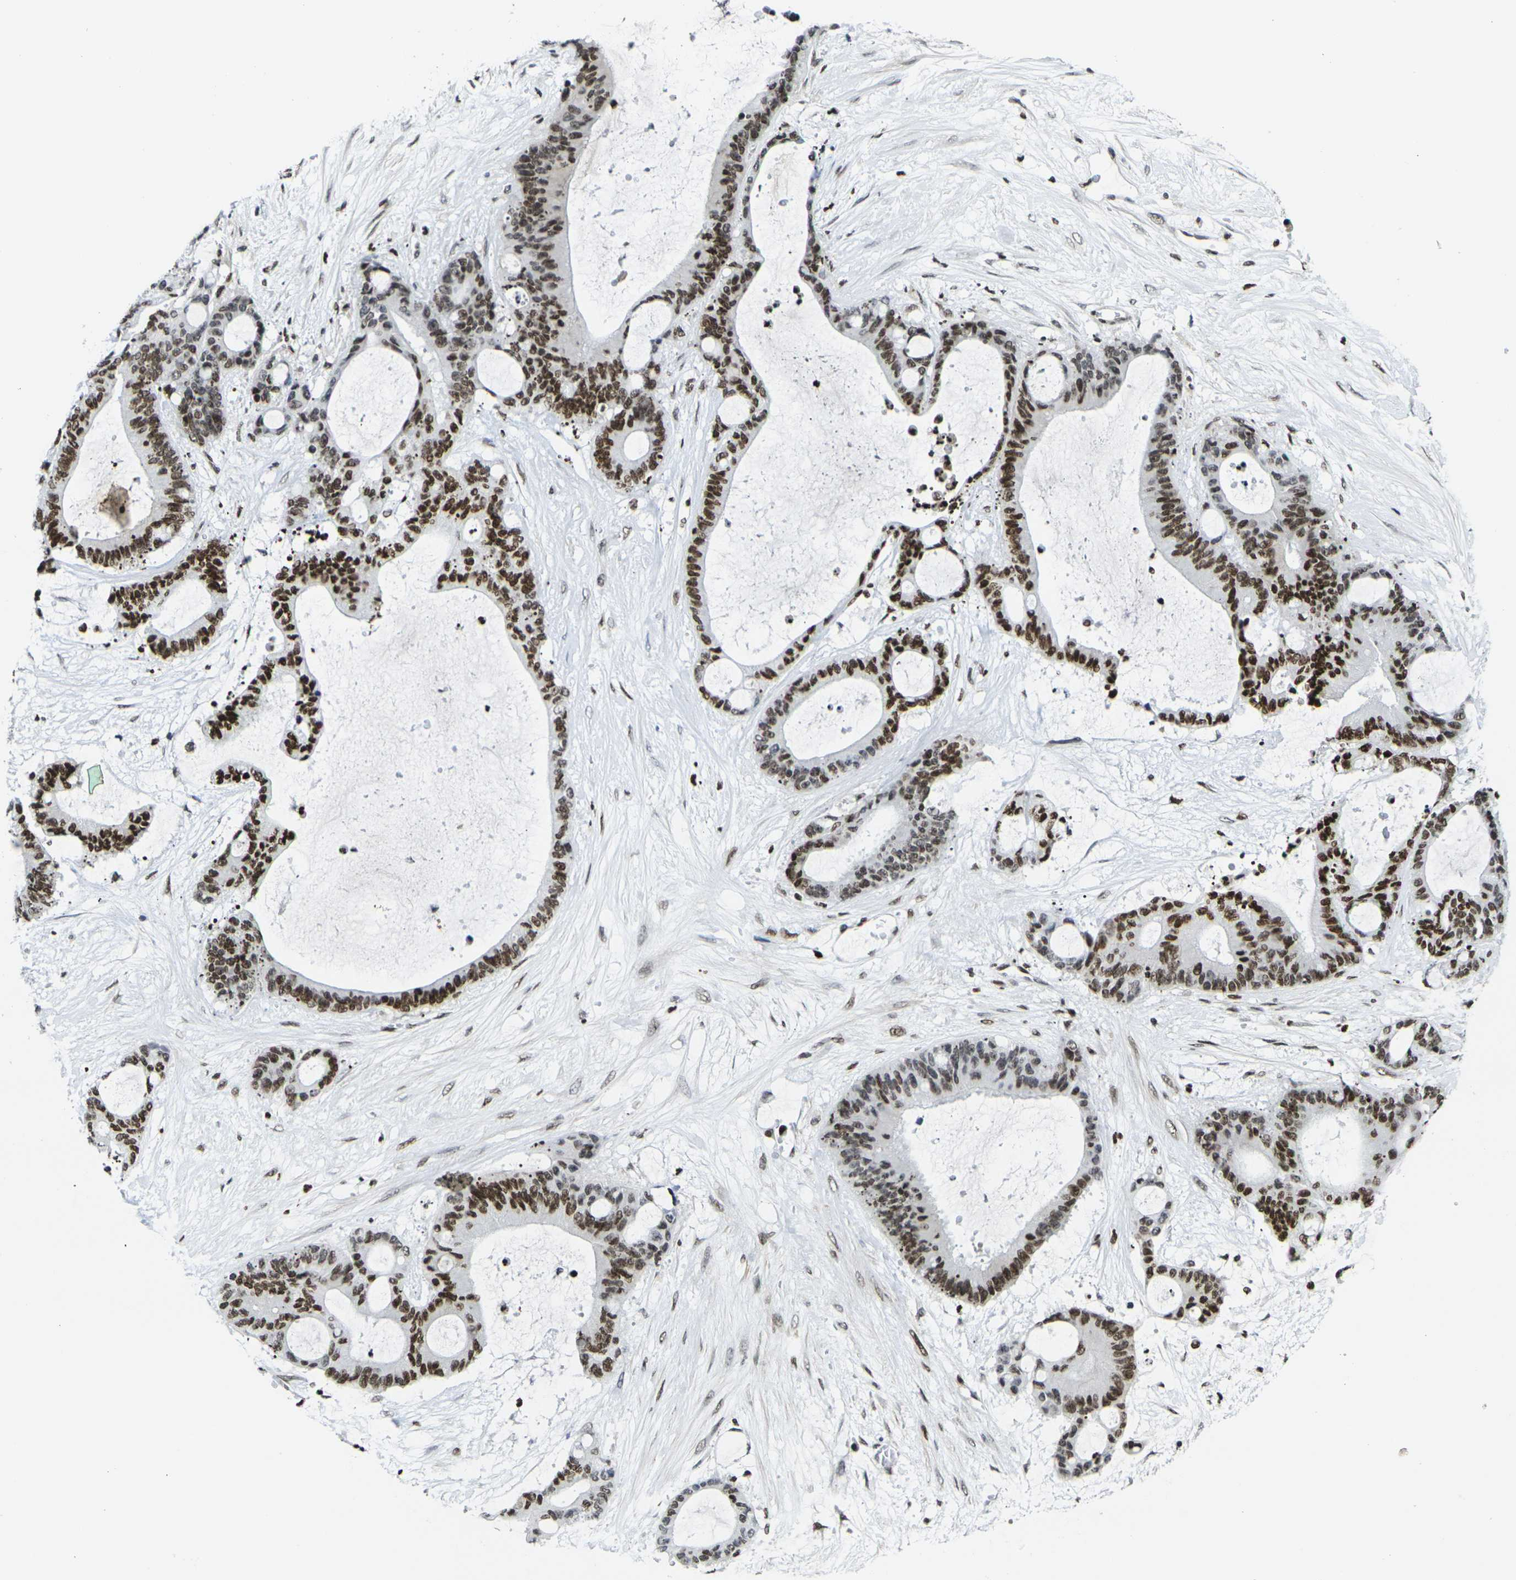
{"staining": {"intensity": "strong", "quantity": ">75%", "location": "nuclear"}, "tissue": "liver cancer", "cell_type": "Tumor cells", "image_type": "cancer", "snomed": [{"axis": "morphology", "description": "Cholangiocarcinoma"}, {"axis": "topography", "description": "Liver"}], "caption": "High-magnification brightfield microscopy of liver cancer (cholangiocarcinoma) stained with DAB (brown) and counterstained with hematoxylin (blue). tumor cells exhibit strong nuclear positivity is identified in about>75% of cells.", "gene": "H1-10", "patient": {"sex": "female", "age": 73}}